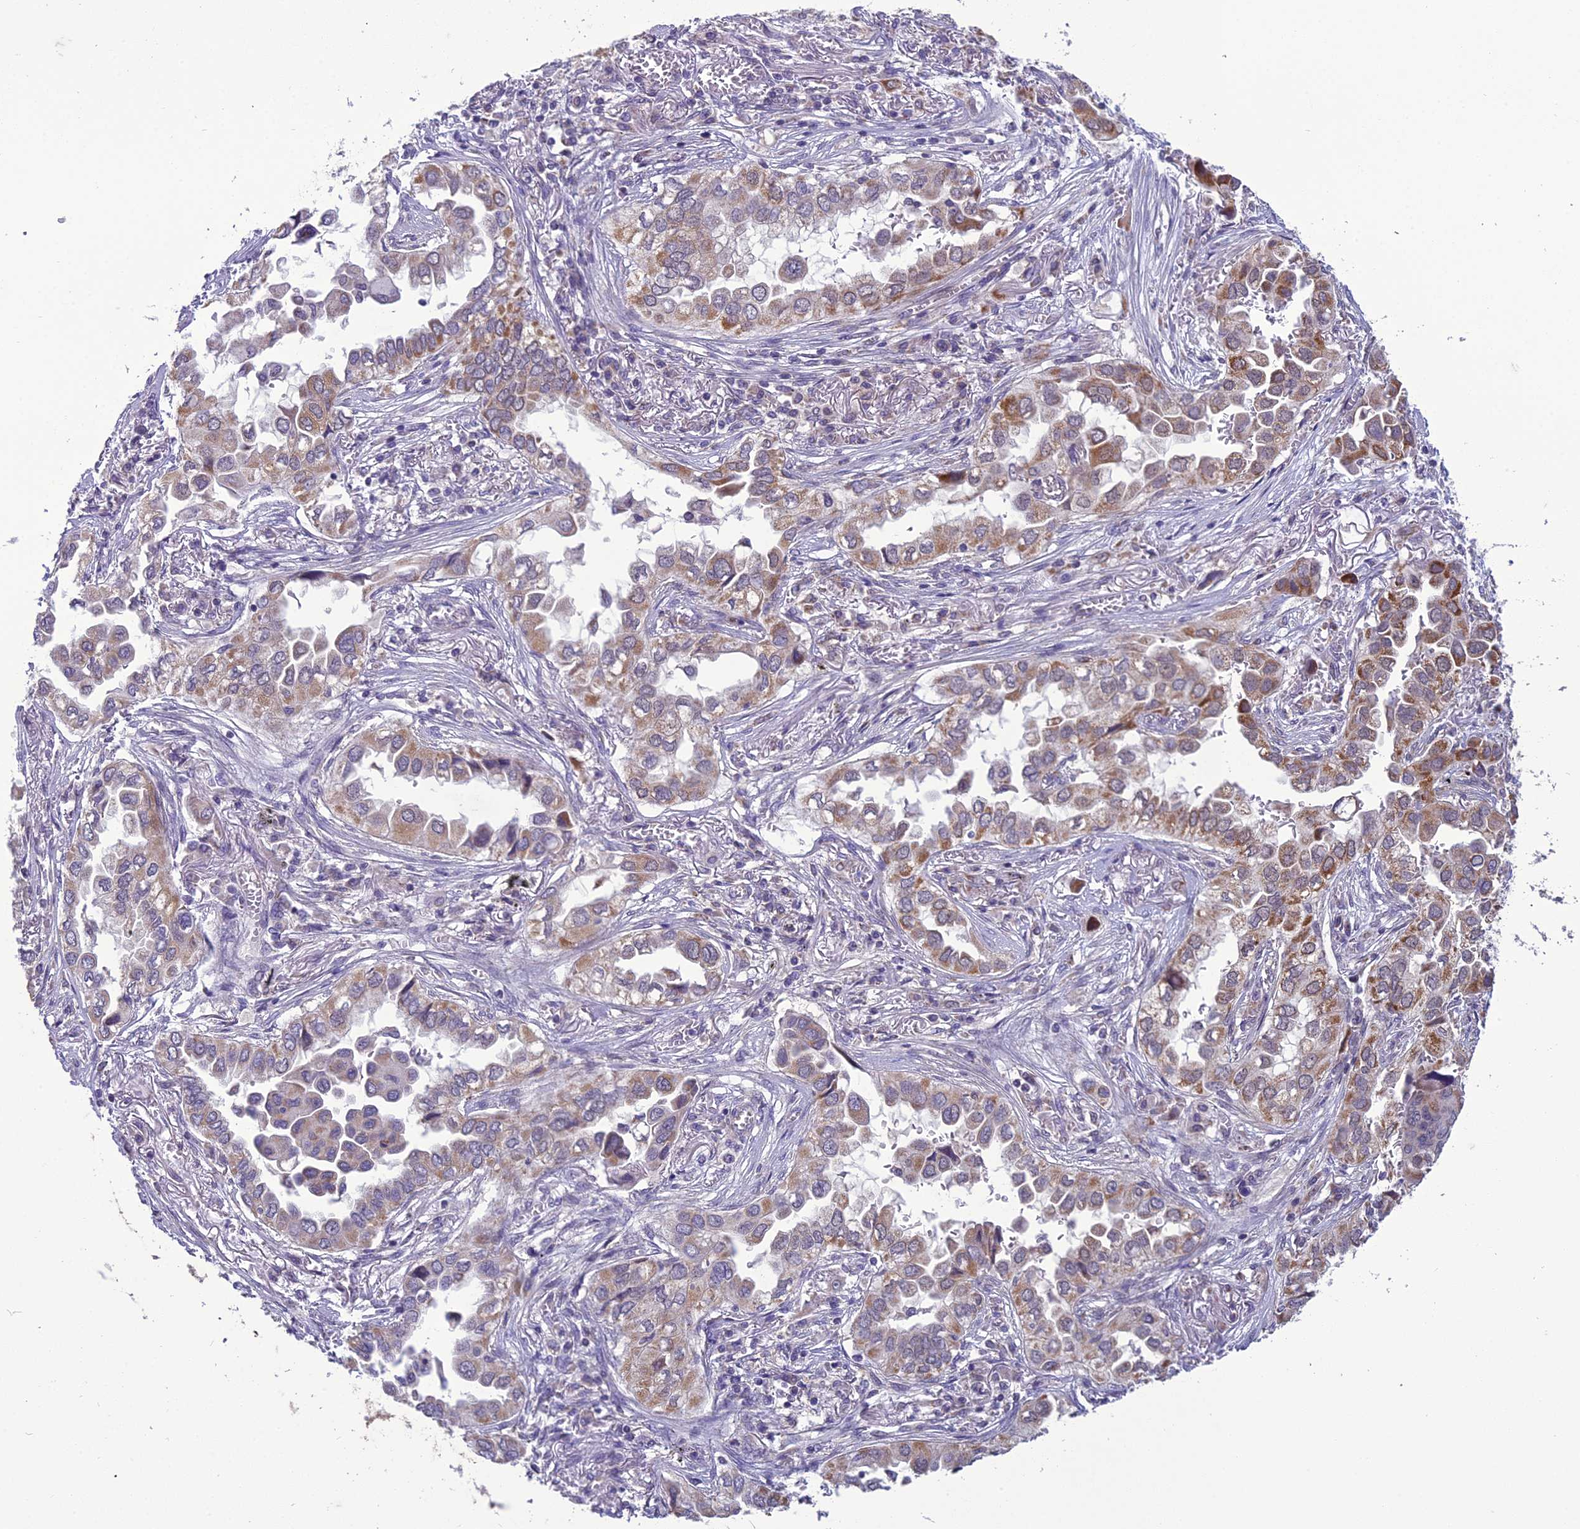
{"staining": {"intensity": "moderate", "quantity": "25%-75%", "location": "cytoplasmic/membranous"}, "tissue": "lung cancer", "cell_type": "Tumor cells", "image_type": "cancer", "snomed": [{"axis": "morphology", "description": "Adenocarcinoma, NOS"}, {"axis": "topography", "description": "Lung"}], "caption": "A high-resolution photomicrograph shows immunohistochemistry staining of adenocarcinoma (lung), which demonstrates moderate cytoplasmic/membranous staining in approximately 25%-75% of tumor cells.", "gene": "DUS2", "patient": {"sex": "female", "age": 76}}